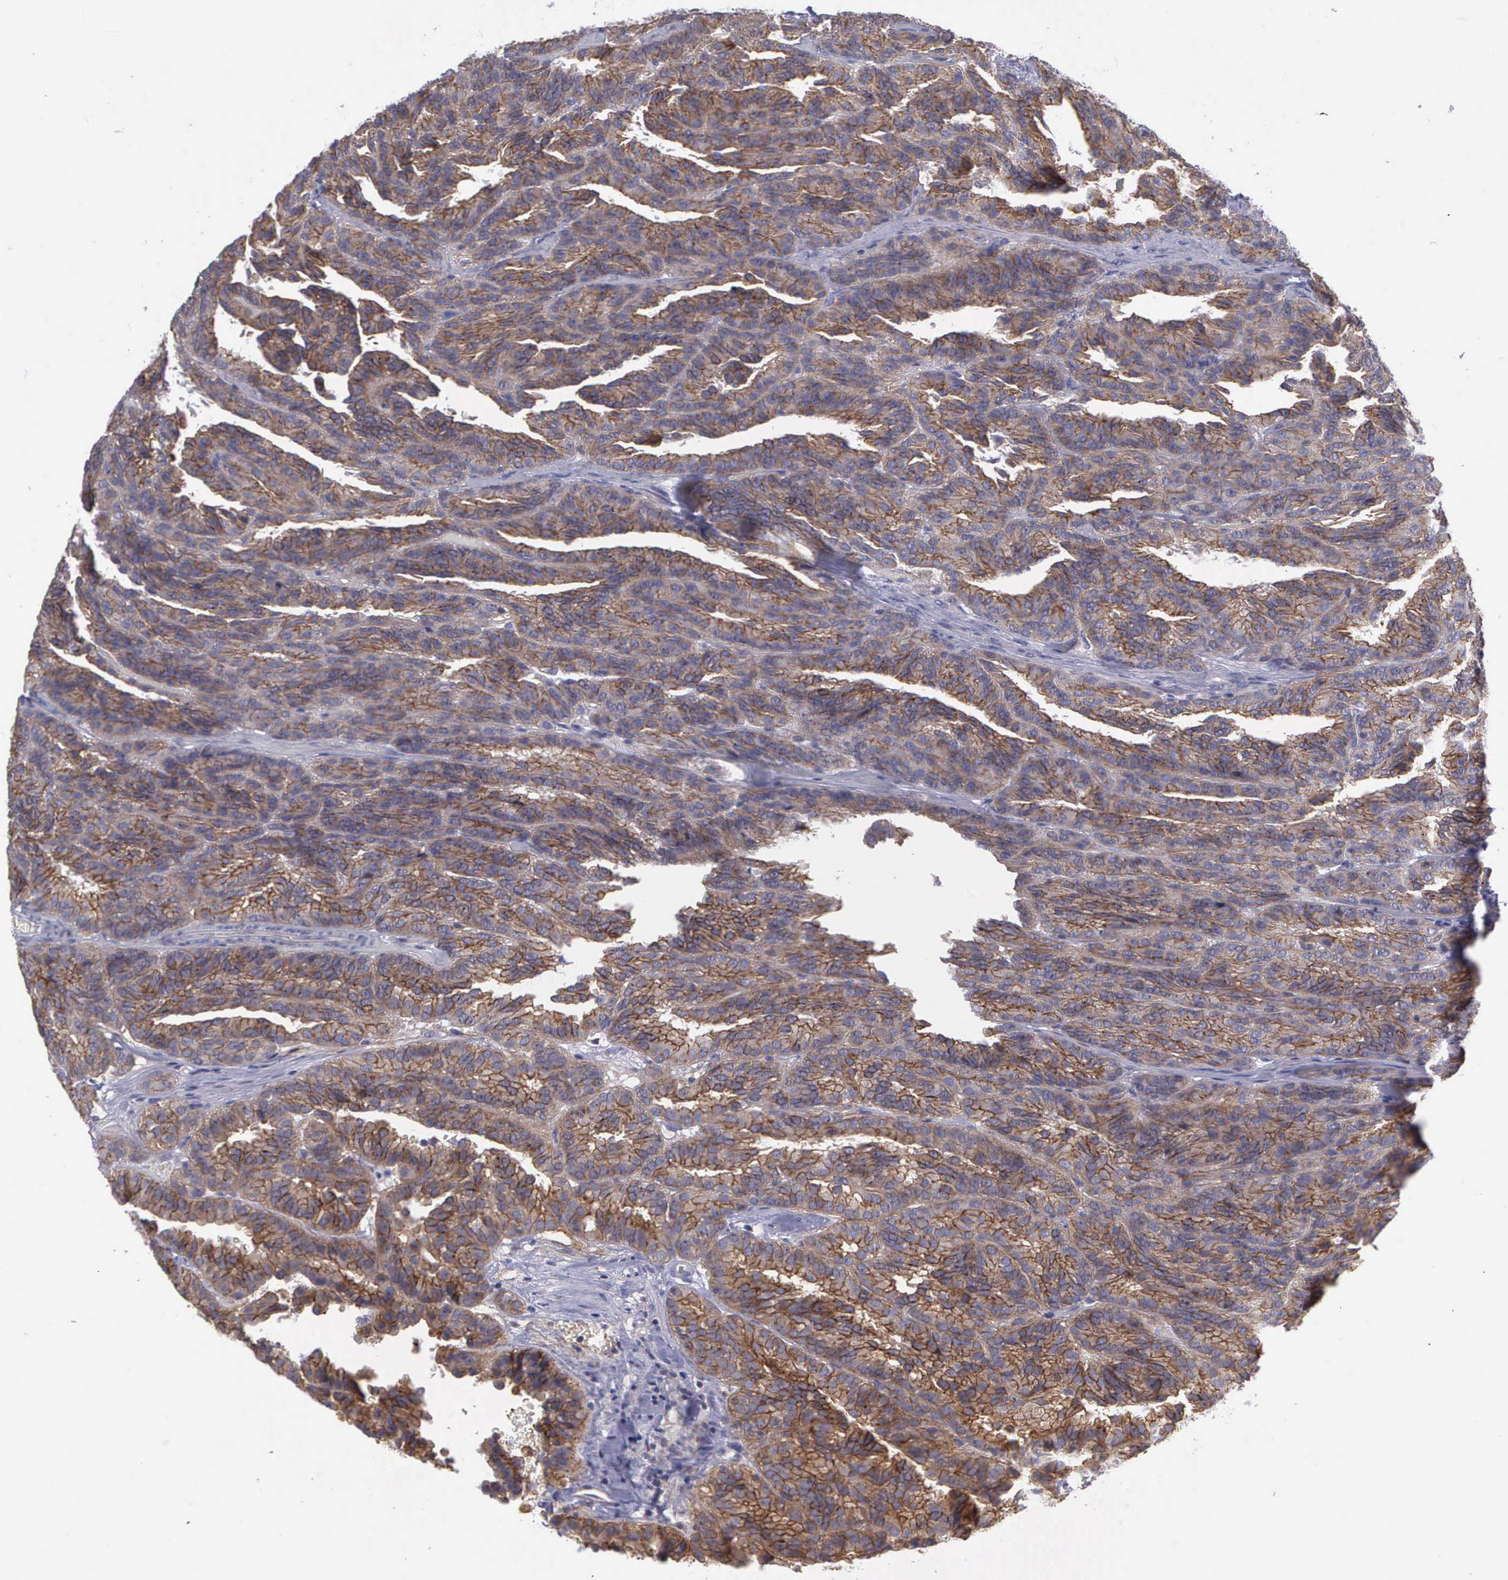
{"staining": {"intensity": "moderate", "quantity": ">75%", "location": "cytoplasmic/membranous"}, "tissue": "renal cancer", "cell_type": "Tumor cells", "image_type": "cancer", "snomed": [{"axis": "morphology", "description": "Adenocarcinoma, NOS"}, {"axis": "topography", "description": "Kidney"}], "caption": "A brown stain shows moderate cytoplasmic/membranous staining of a protein in renal cancer tumor cells.", "gene": "MICAL3", "patient": {"sex": "male", "age": 46}}